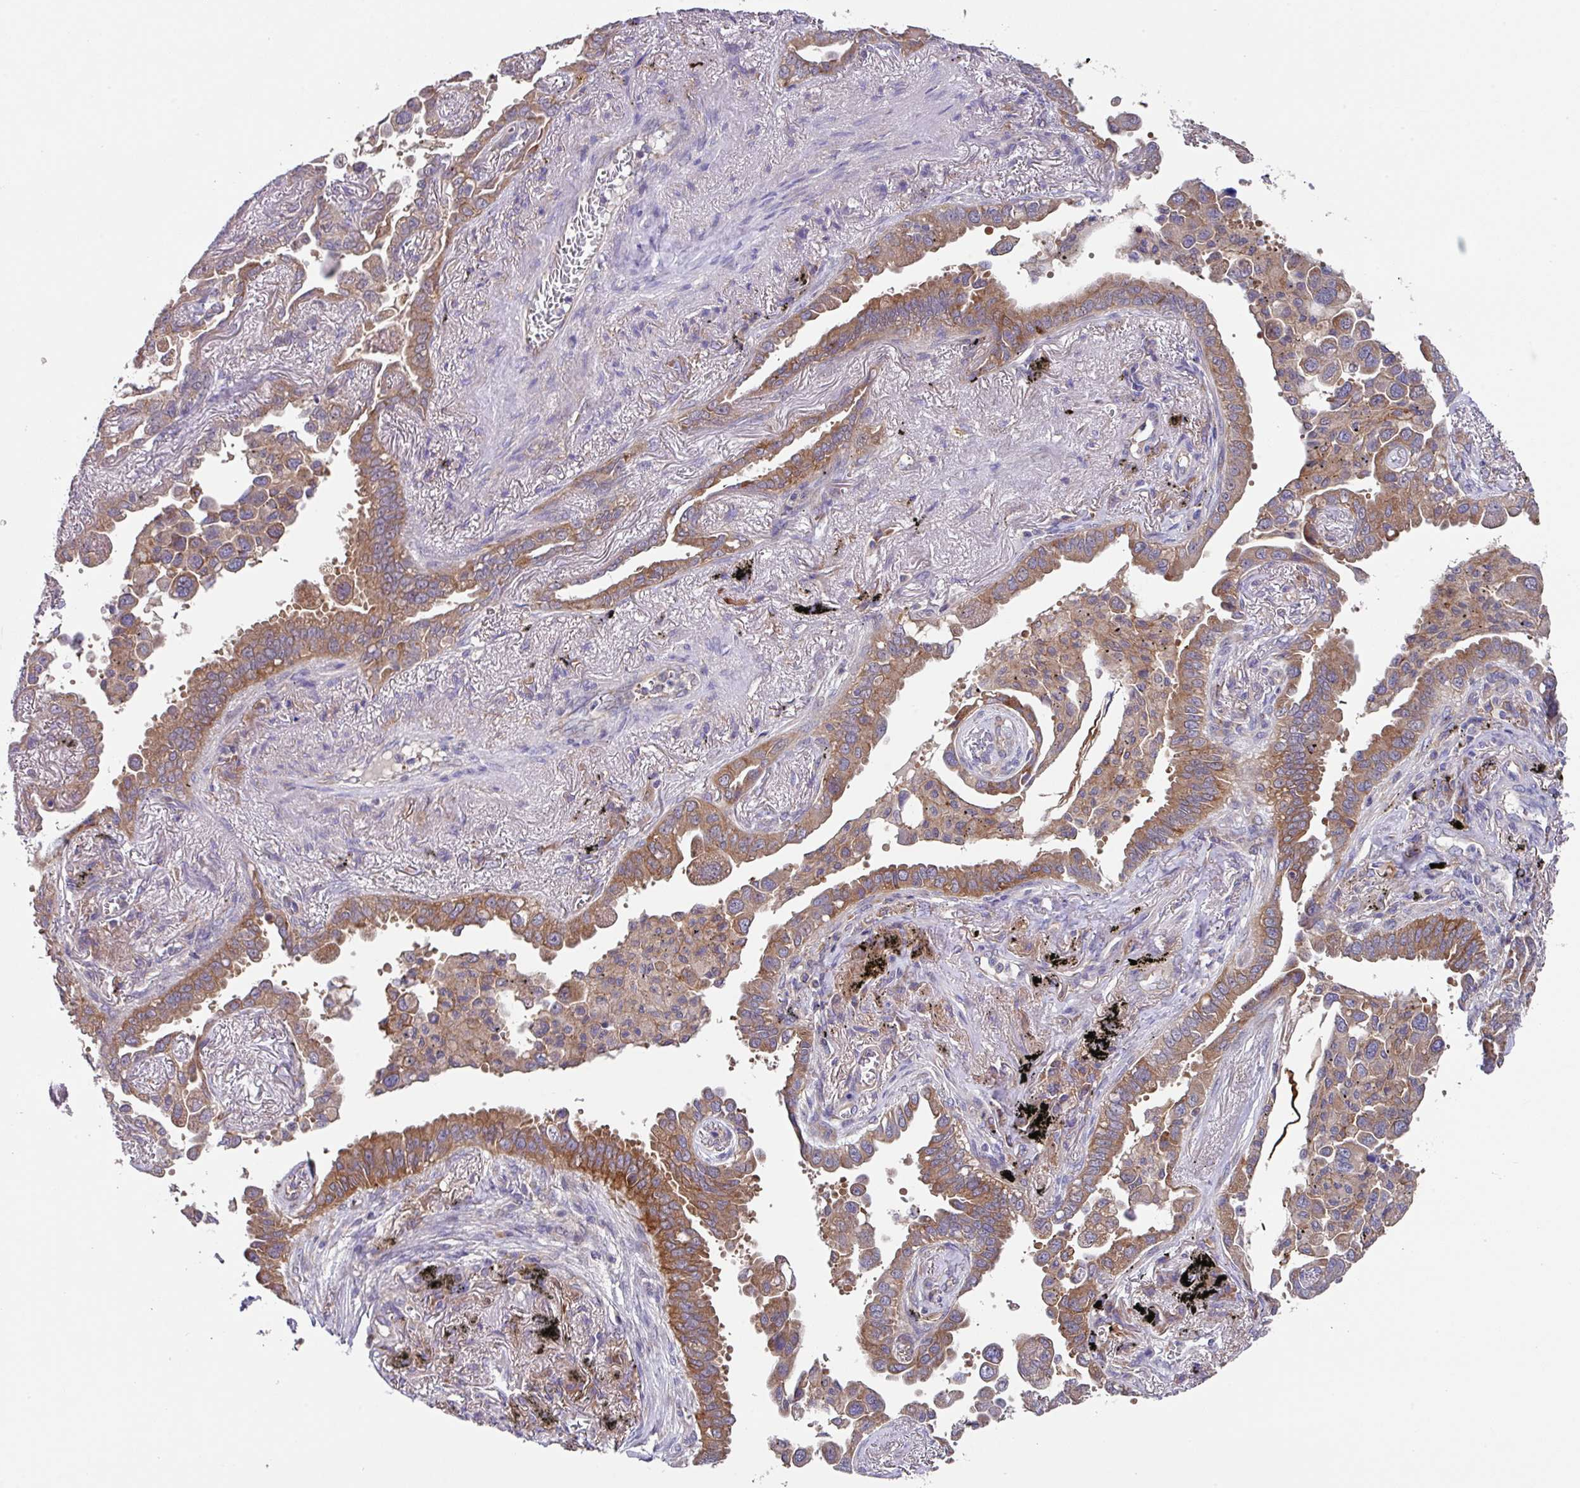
{"staining": {"intensity": "moderate", "quantity": ">75%", "location": "cytoplasmic/membranous"}, "tissue": "lung cancer", "cell_type": "Tumor cells", "image_type": "cancer", "snomed": [{"axis": "morphology", "description": "Adenocarcinoma, NOS"}, {"axis": "topography", "description": "Lung"}], "caption": "DAB immunohistochemical staining of adenocarcinoma (lung) displays moderate cytoplasmic/membranous protein positivity in about >75% of tumor cells.", "gene": "EIF4B", "patient": {"sex": "male", "age": 67}}